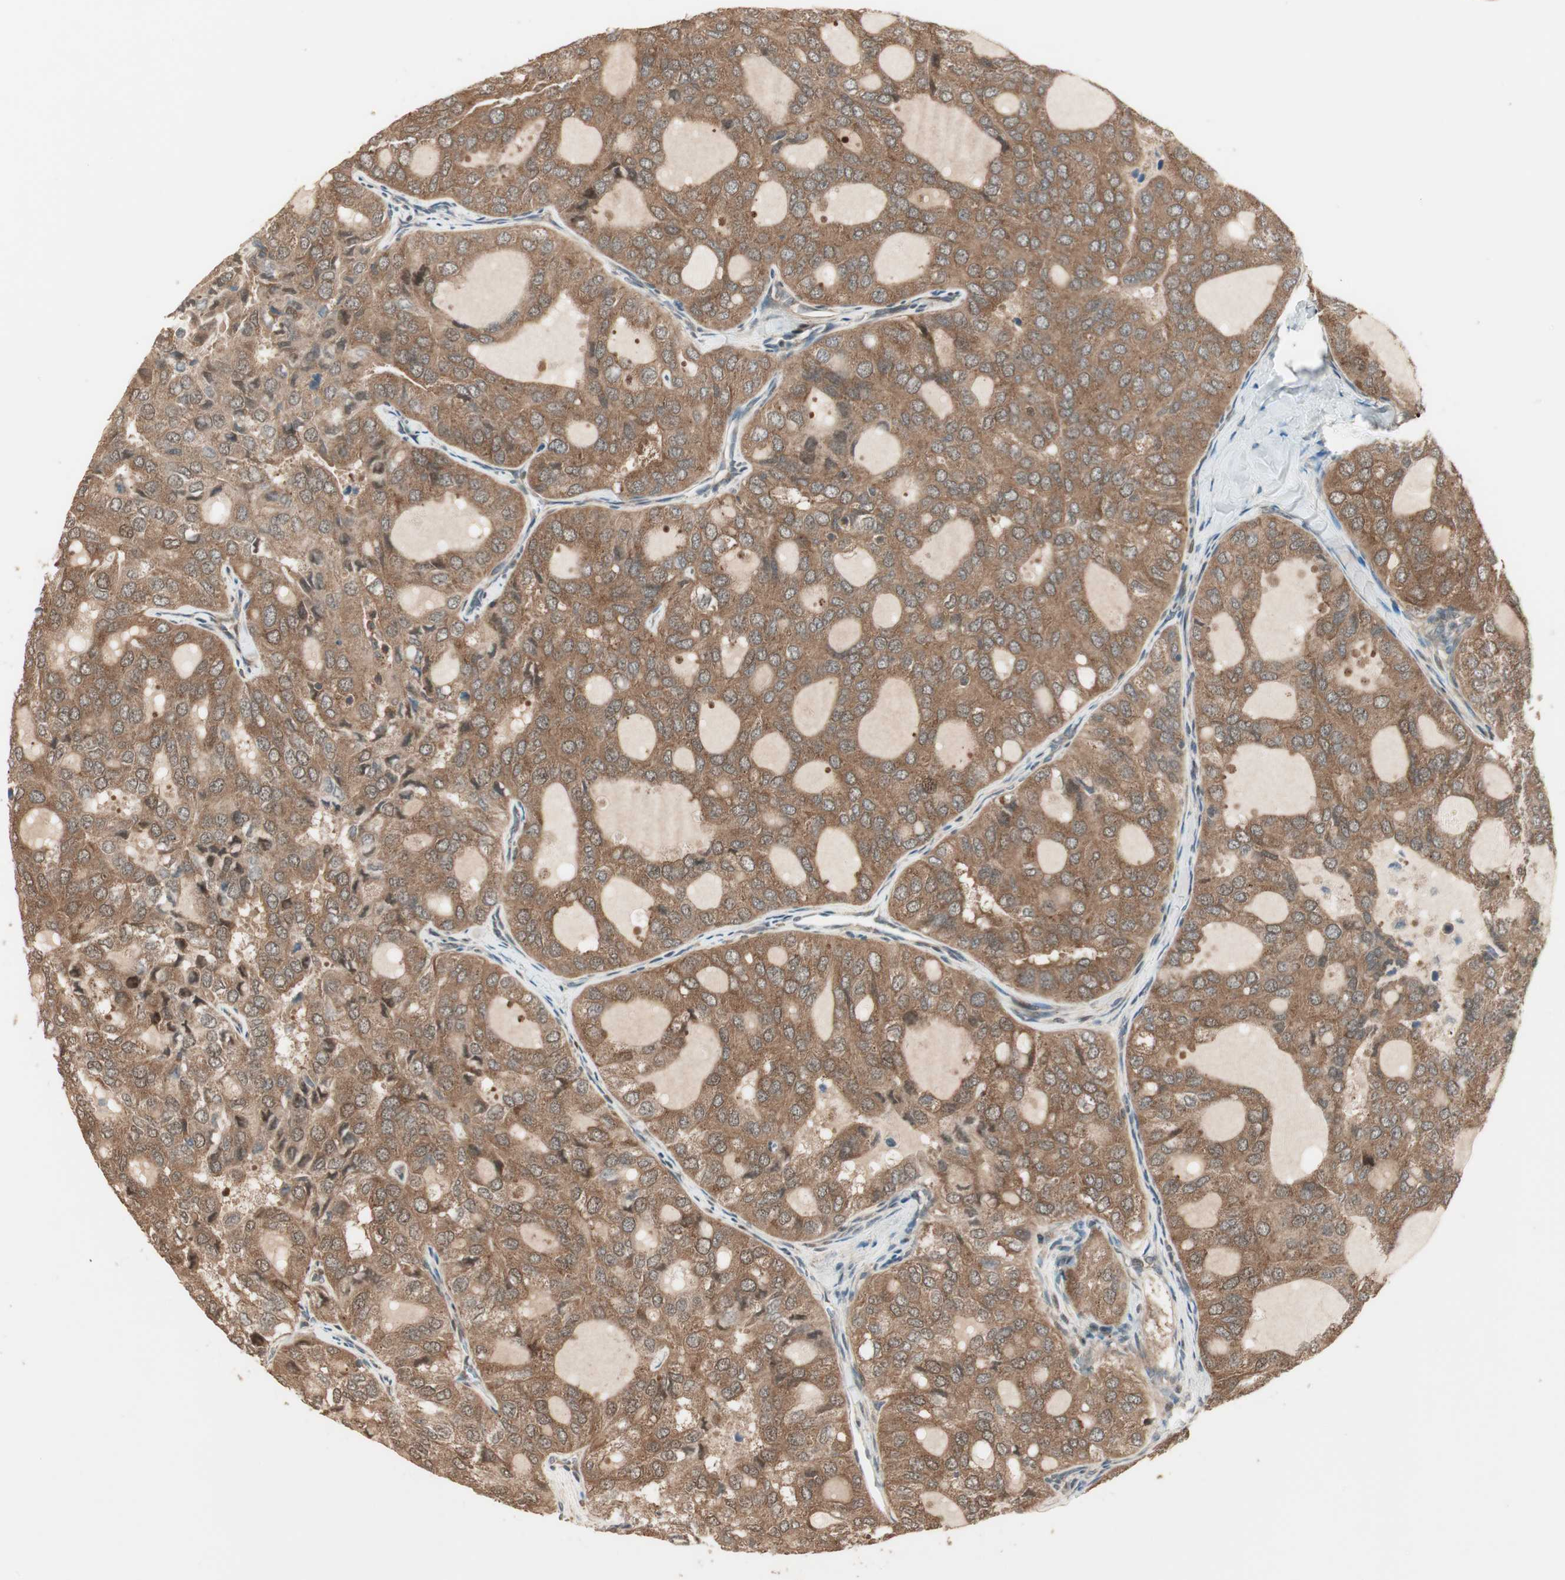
{"staining": {"intensity": "moderate", "quantity": ">75%", "location": "cytoplasmic/membranous"}, "tissue": "thyroid cancer", "cell_type": "Tumor cells", "image_type": "cancer", "snomed": [{"axis": "morphology", "description": "Follicular adenoma carcinoma, NOS"}, {"axis": "topography", "description": "Thyroid gland"}], "caption": "Approximately >75% of tumor cells in human thyroid cancer demonstrate moderate cytoplasmic/membranous protein expression as visualized by brown immunohistochemical staining.", "gene": "CNOT4", "patient": {"sex": "male", "age": 75}}